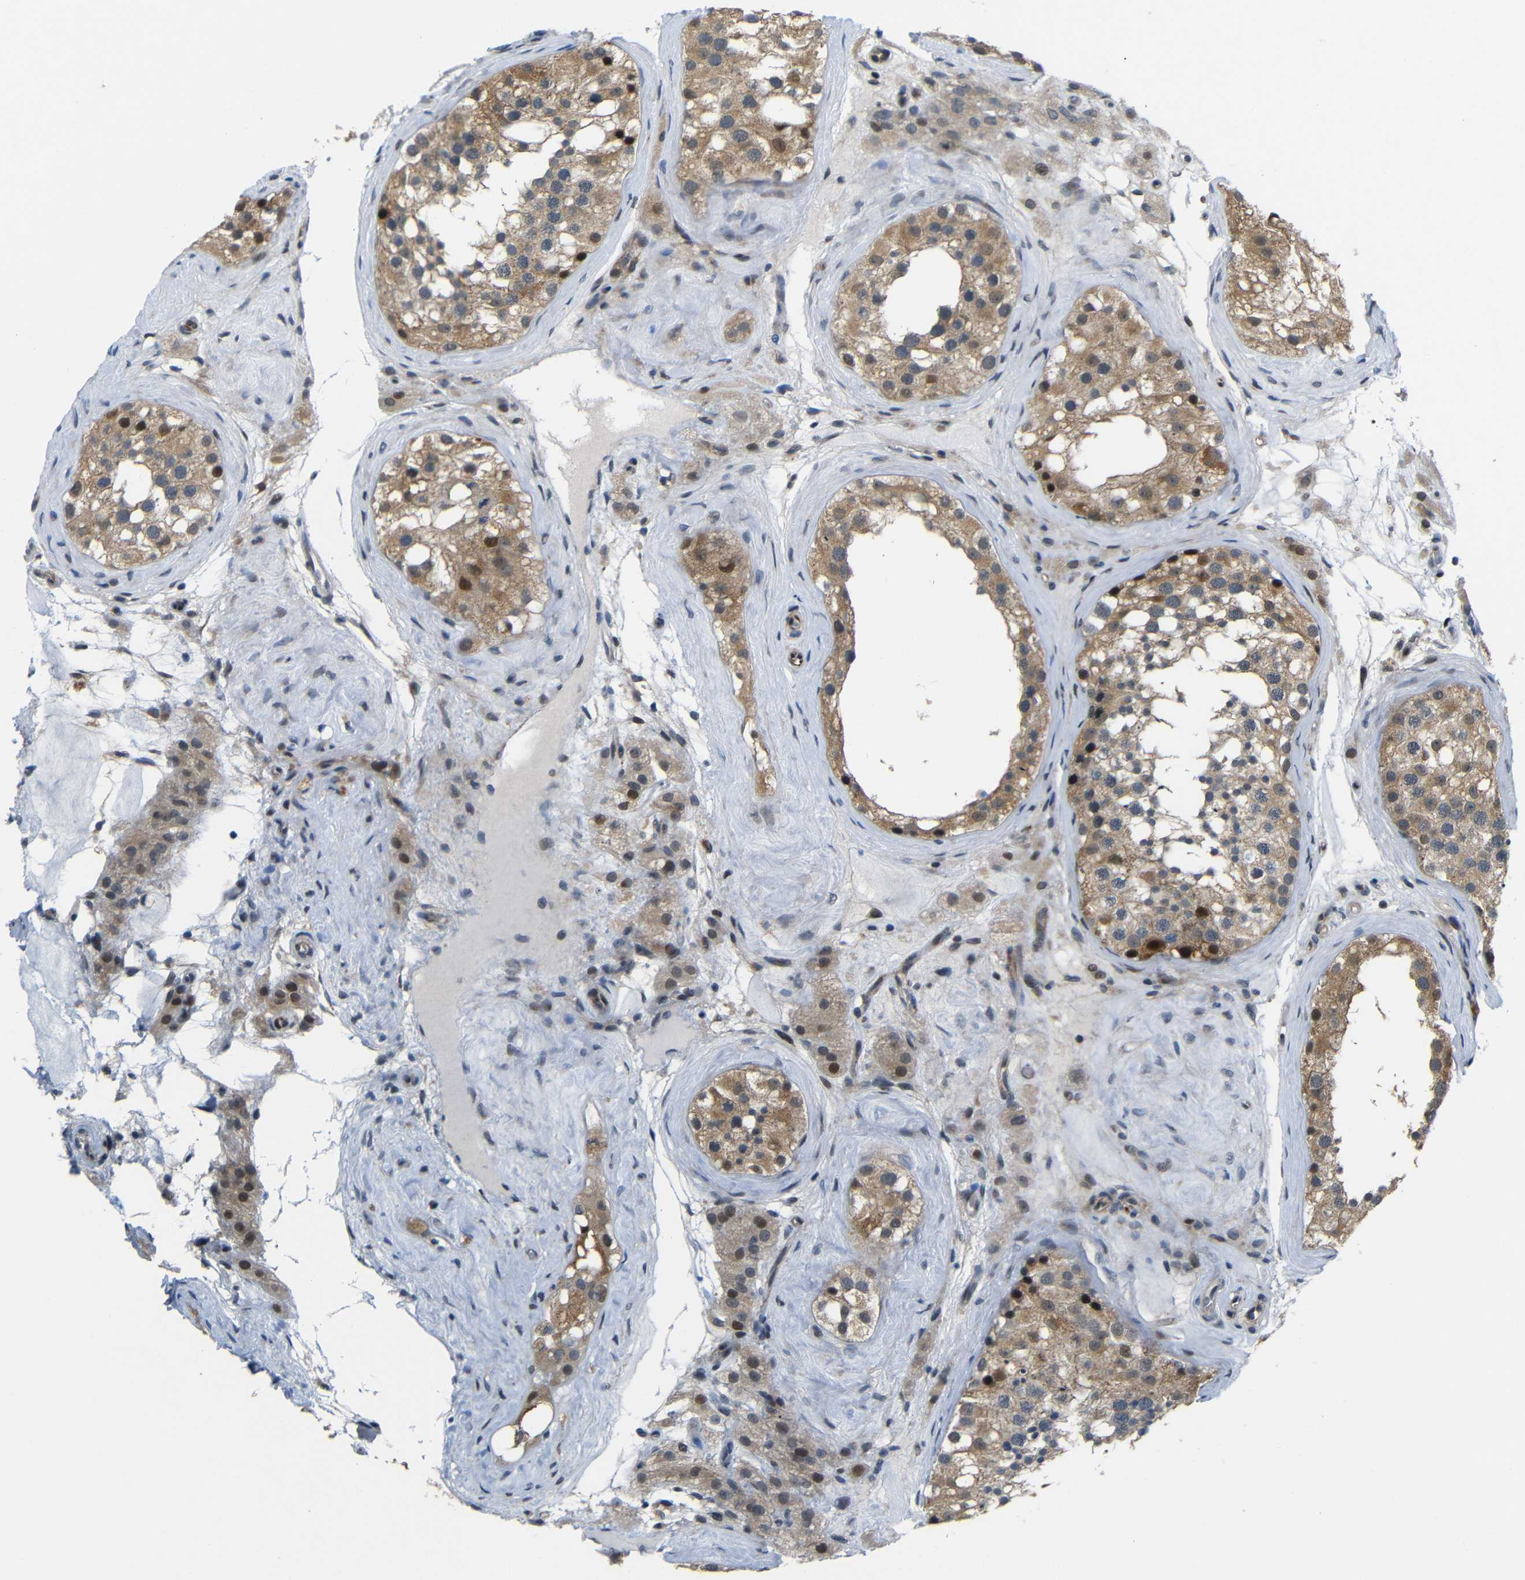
{"staining": {"intensity": "moderate", "quantity": ">75%", "location": "cytoplasmic/membranous,nuclear"}, "tissue": "testis", "cell_type": "Cells in seminiferous ducts", "image_type": "normal", "snomed": [{"axis": "morphology", "description": "Normal tissue, NOS"}, {"axis": "morphology", "description": "Seminoma, NOS"}, {"axis": "topography", "description": "Testis"}], "caption": "Cells in seminiferous ducts display medium levels of moderate cytoplasmic/membranous,nuclear positivity in about >75% of cells in normal human testis.", "gene": "SYDE1", "patient": {"sex": "male", "age": 71}}